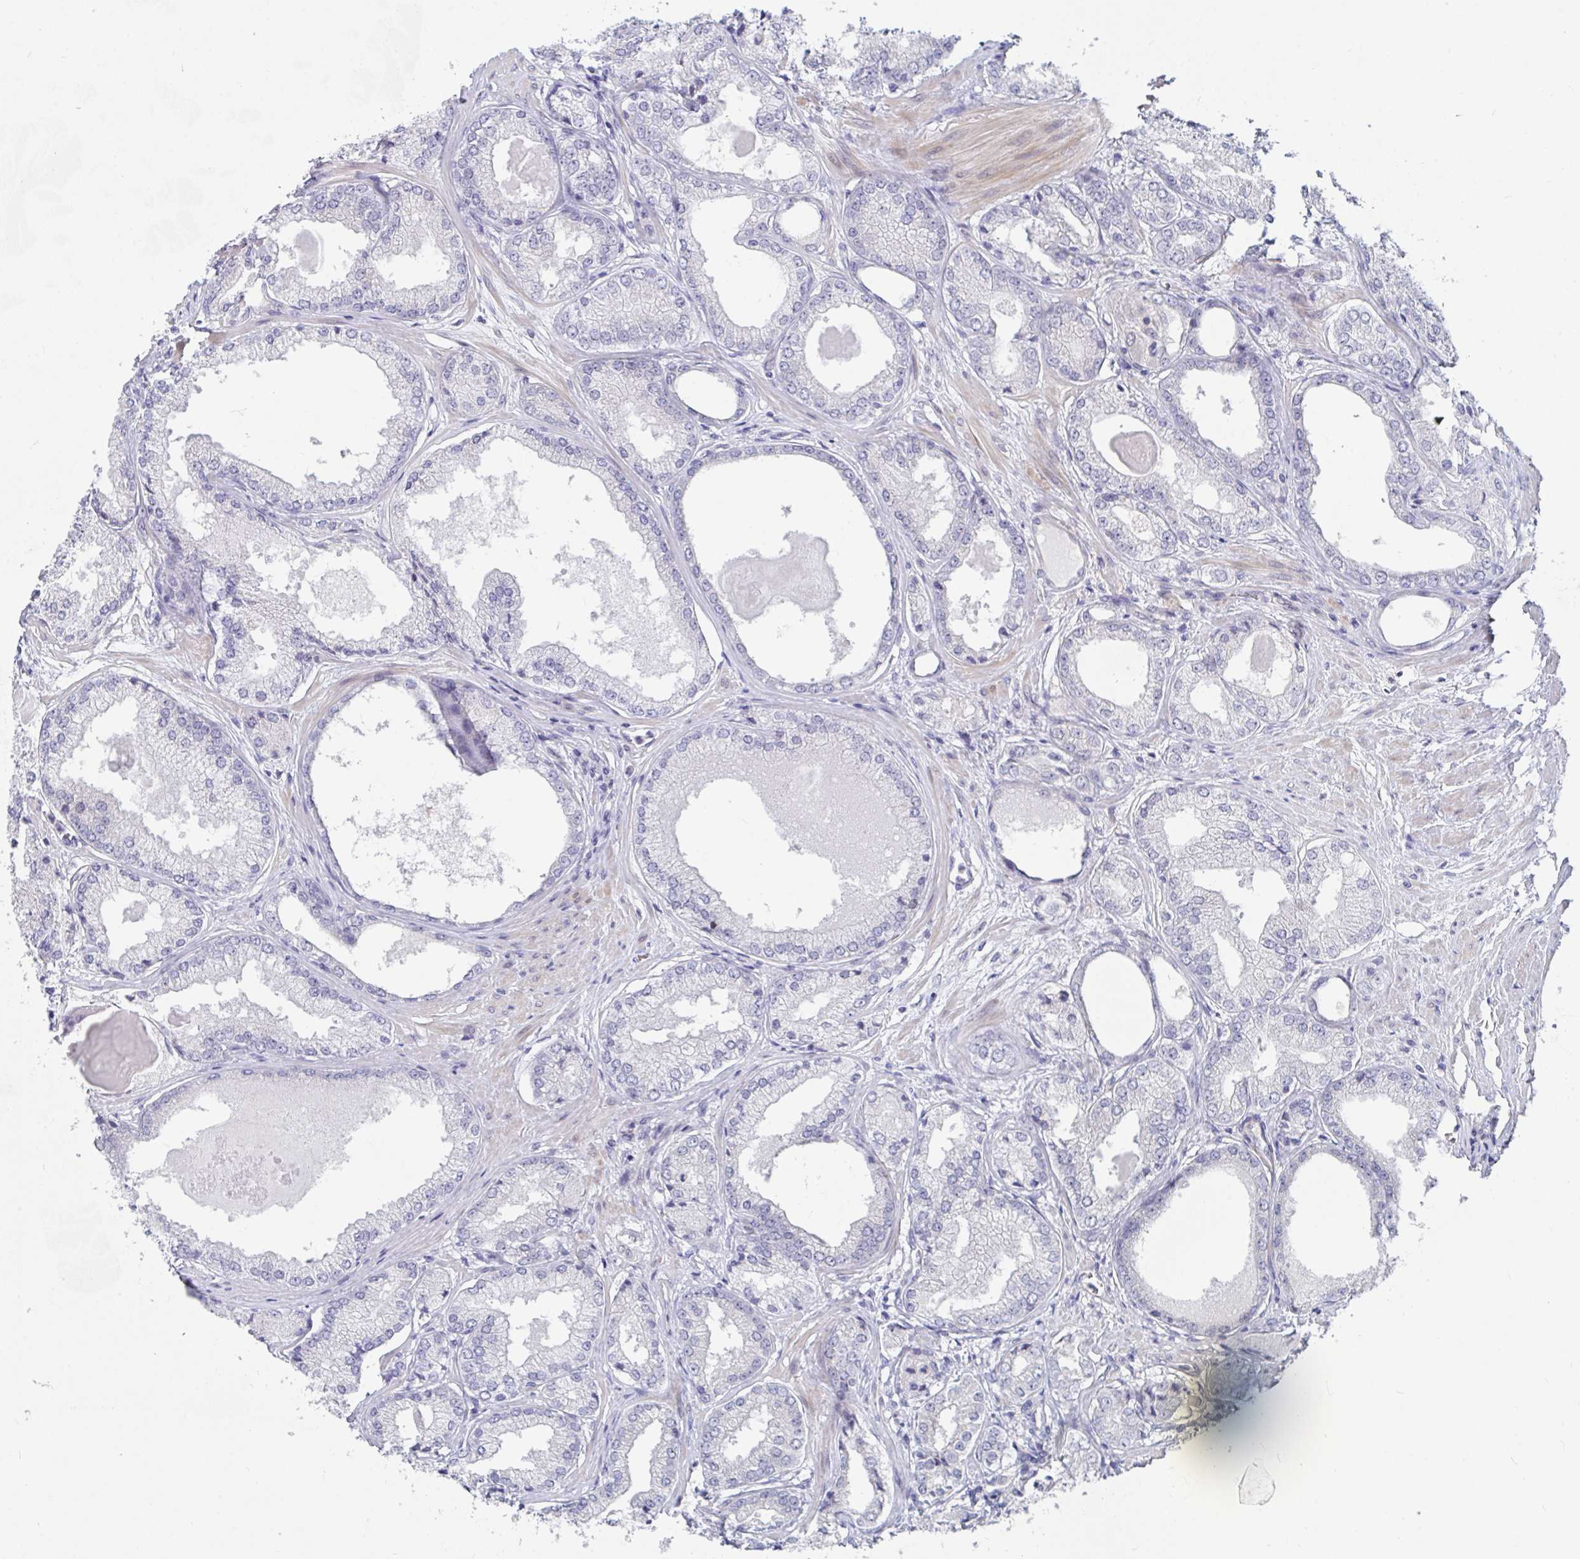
{"staining": {"intensity": "negative", "quantity": "none", "location": "none"}, "tissue": "prostate cancer", "cell_type": "Tumor cells", "image_type": "cancer", "snomed": [{"axis": "morphology", "description": "Adenocarcinoma, NOS"}, {"axis": "morphology", "description": "Adenocarcinoma, Low grade"}, {"axis": "topography", "description": "Prostate"}], "caption": "High power microscopy photomicrograph of an immunohistochemistry image of prostate cancer, revealing no significant staining in tumor cells.", "gene": "FAM156B", "patient": {"sex": "male", "age": 68}}